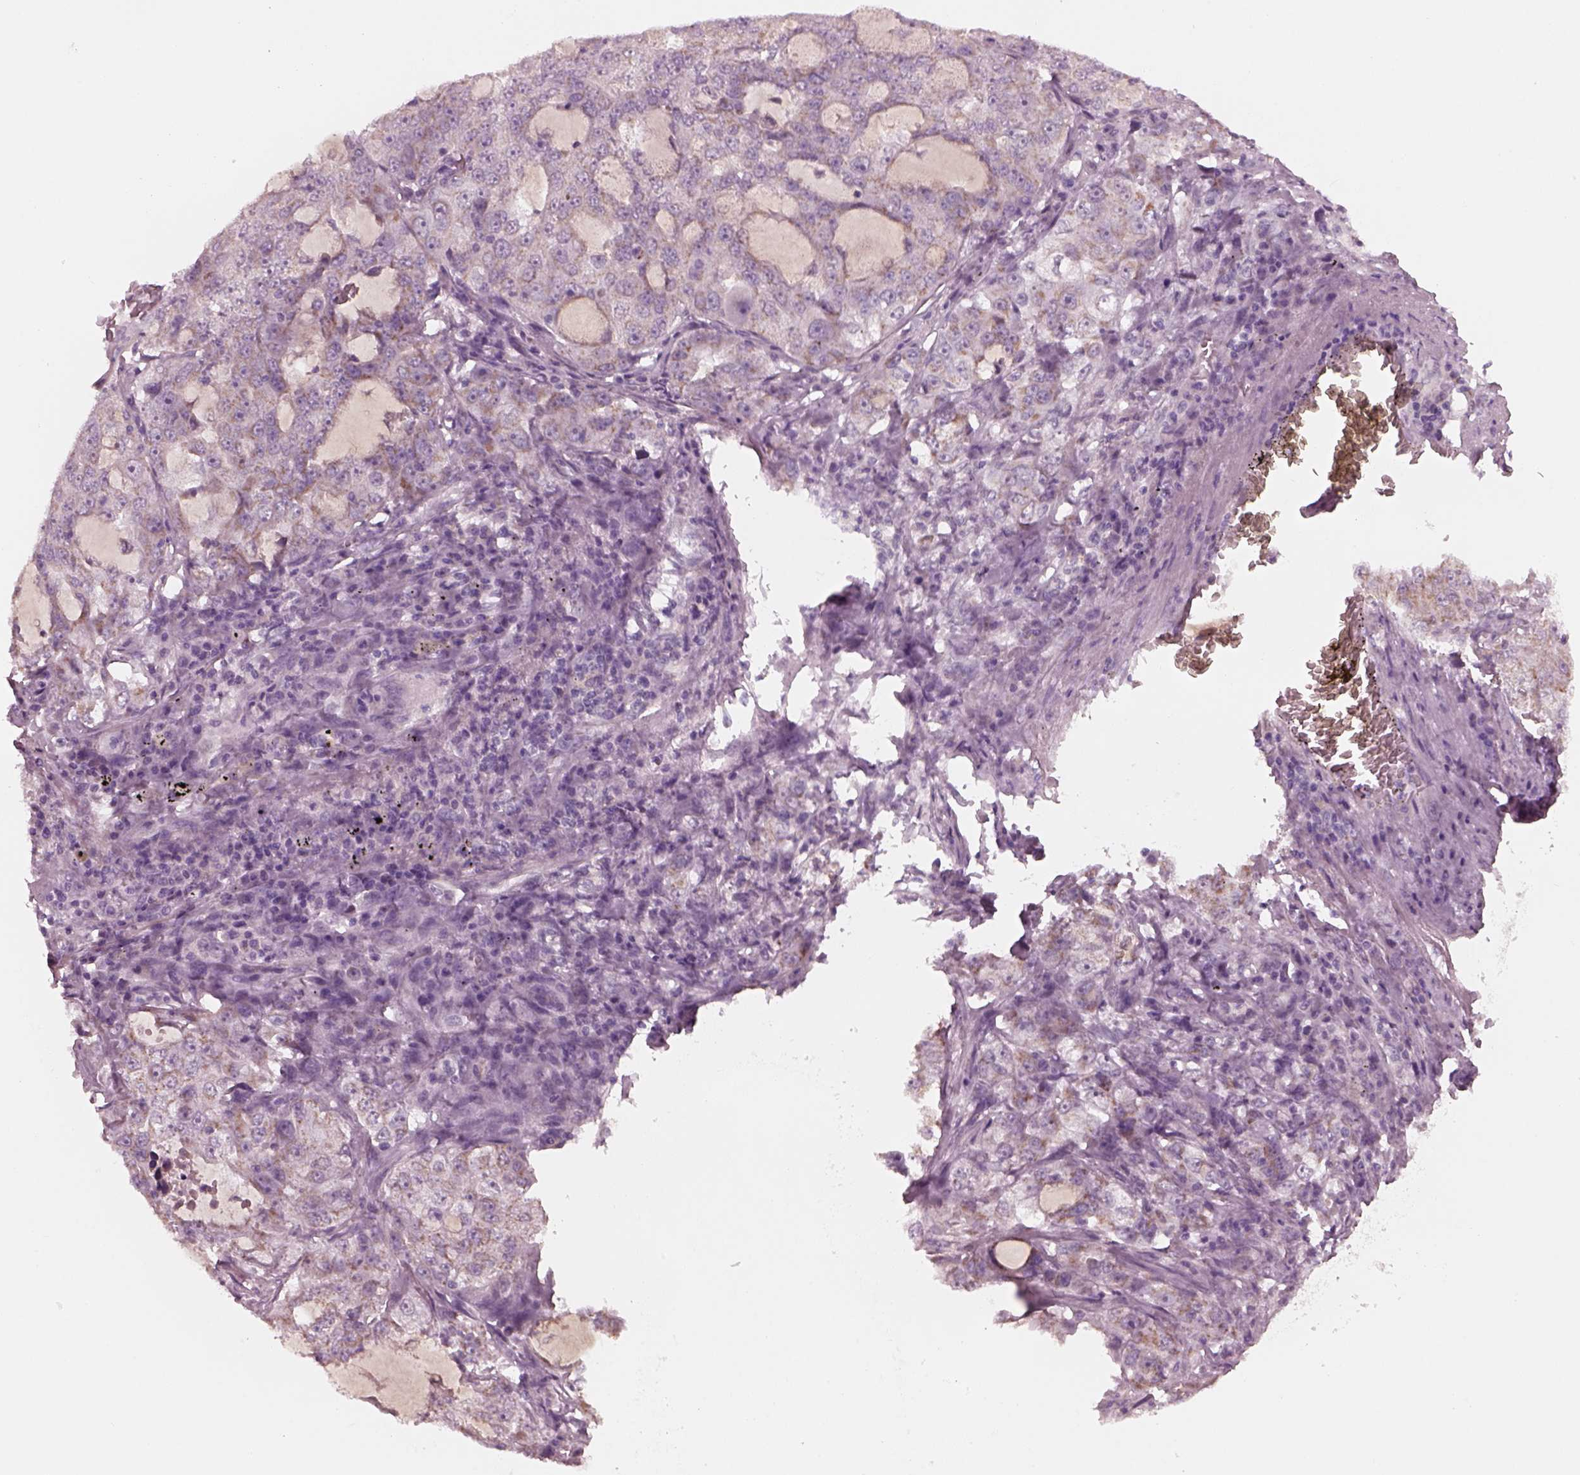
{"staining": {"intensity": "weak", "quantity": "<25%", "location": "cytoplasmic/membranous"}, "tissue": "lung cancer", "cell_type": "Tumor cells", "image_type": "cancer", "snomed": [{"axis": "morphology", "description": "Adenocarcinoma, NOS"}, {"axis": "topography", "description": "Lung"}], "caption": "Tumor cells are negative for protein expression in human lung adenocarcinoma. The staining was performed using DAB to visualize the protein expression in brown, while the nuclei were stained in blue with hematoxylin (Magnification: 20x).", "gene": "CELSR3", "patient": {"sex": "female", "age": 61}}